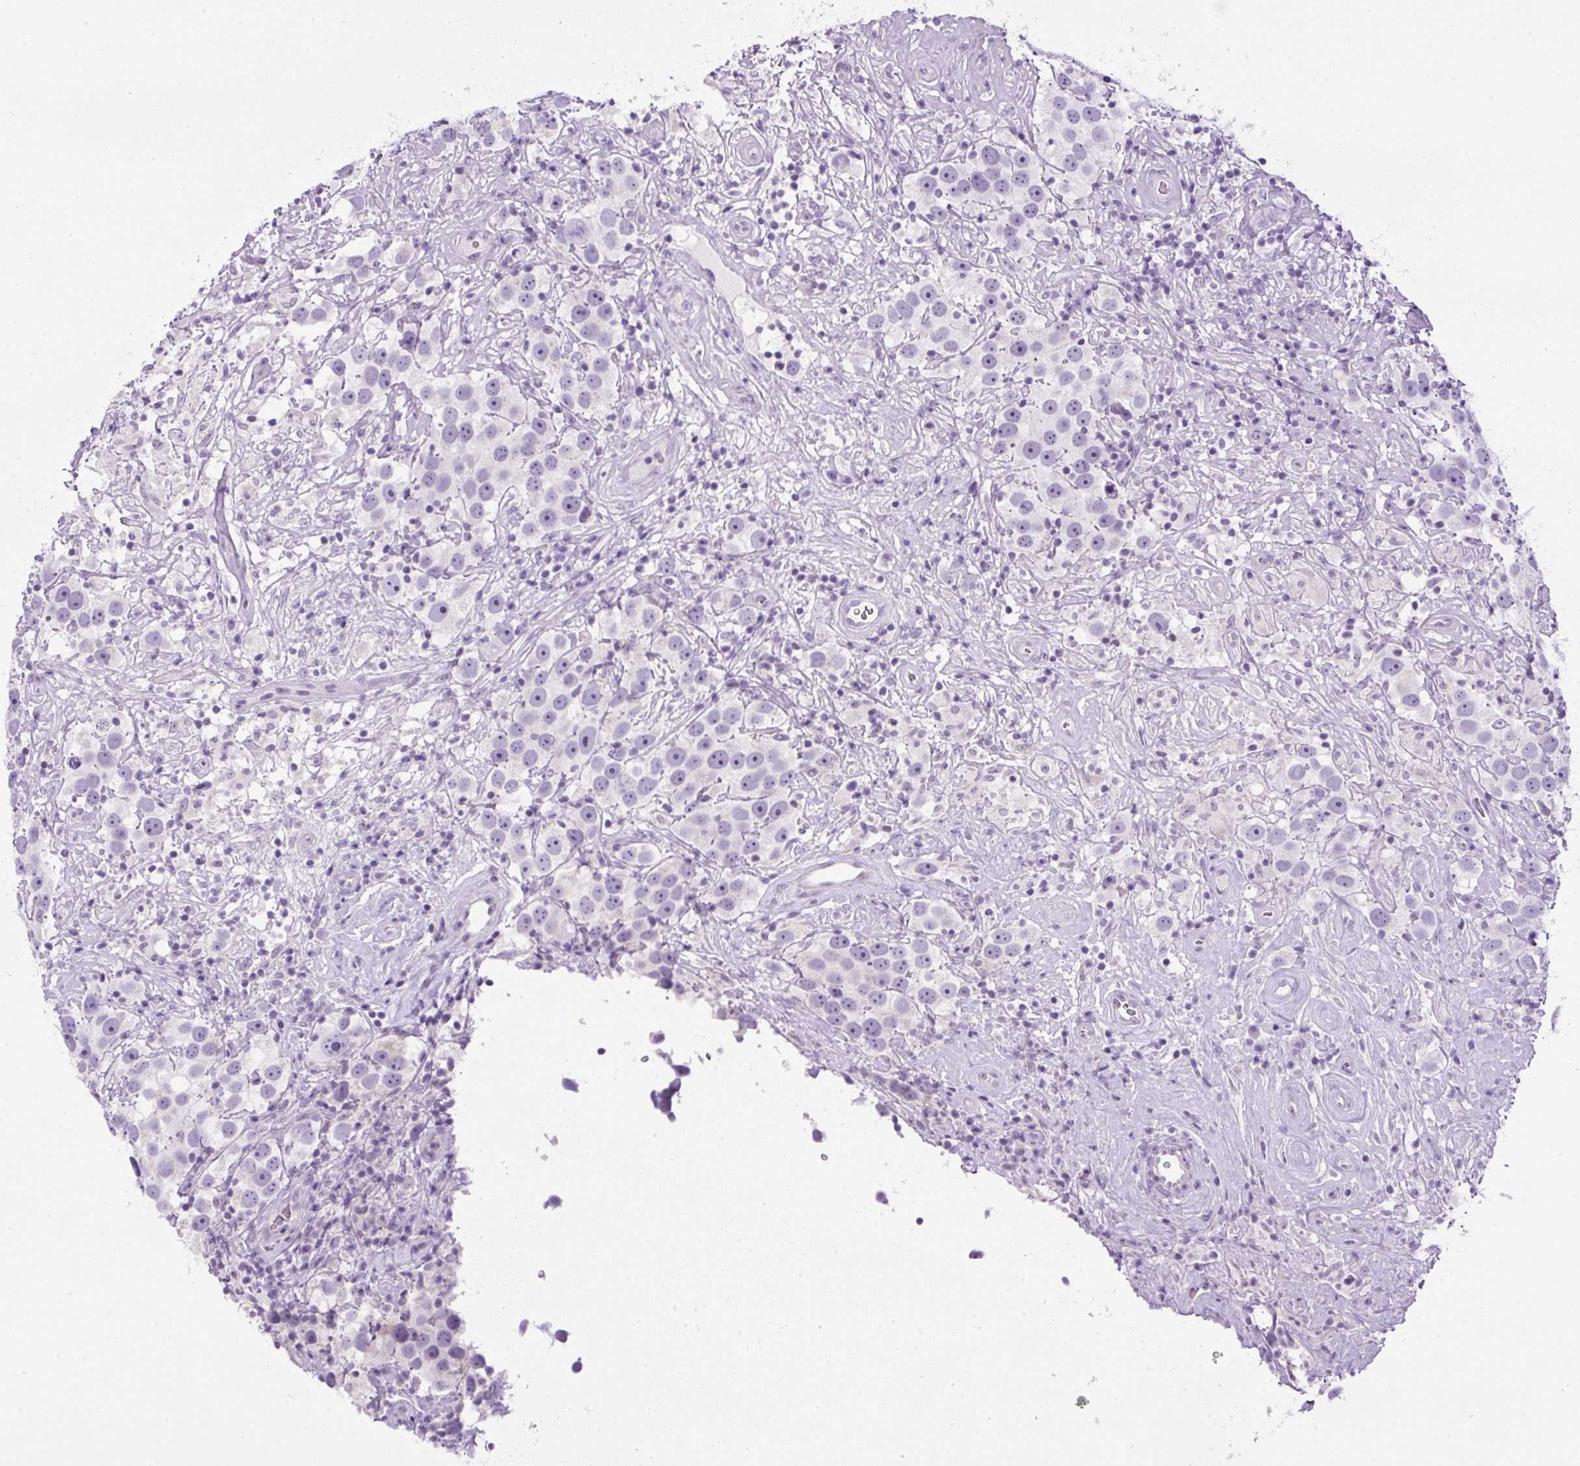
{"staining": {"intensity": "negative", "quantity": "none", "location": "none"}, "tissue": "testis cancer", "cell_type": "Tumor cells", "image_type": "cancer", "snomed": [{"axis": "morphology", "description": "Seminoma, NOS"}, {"axis": "topography", "description": "Testis"}], "caption": "Testis seminoma was stained to show a protein in brown. There is no significant expression in tumor cells. (Brightfield microscopy of DAB immunohistochemistry at high magnification).", "gene": "RHBDD2", "patient": {"sex": "male", "age": 49}}